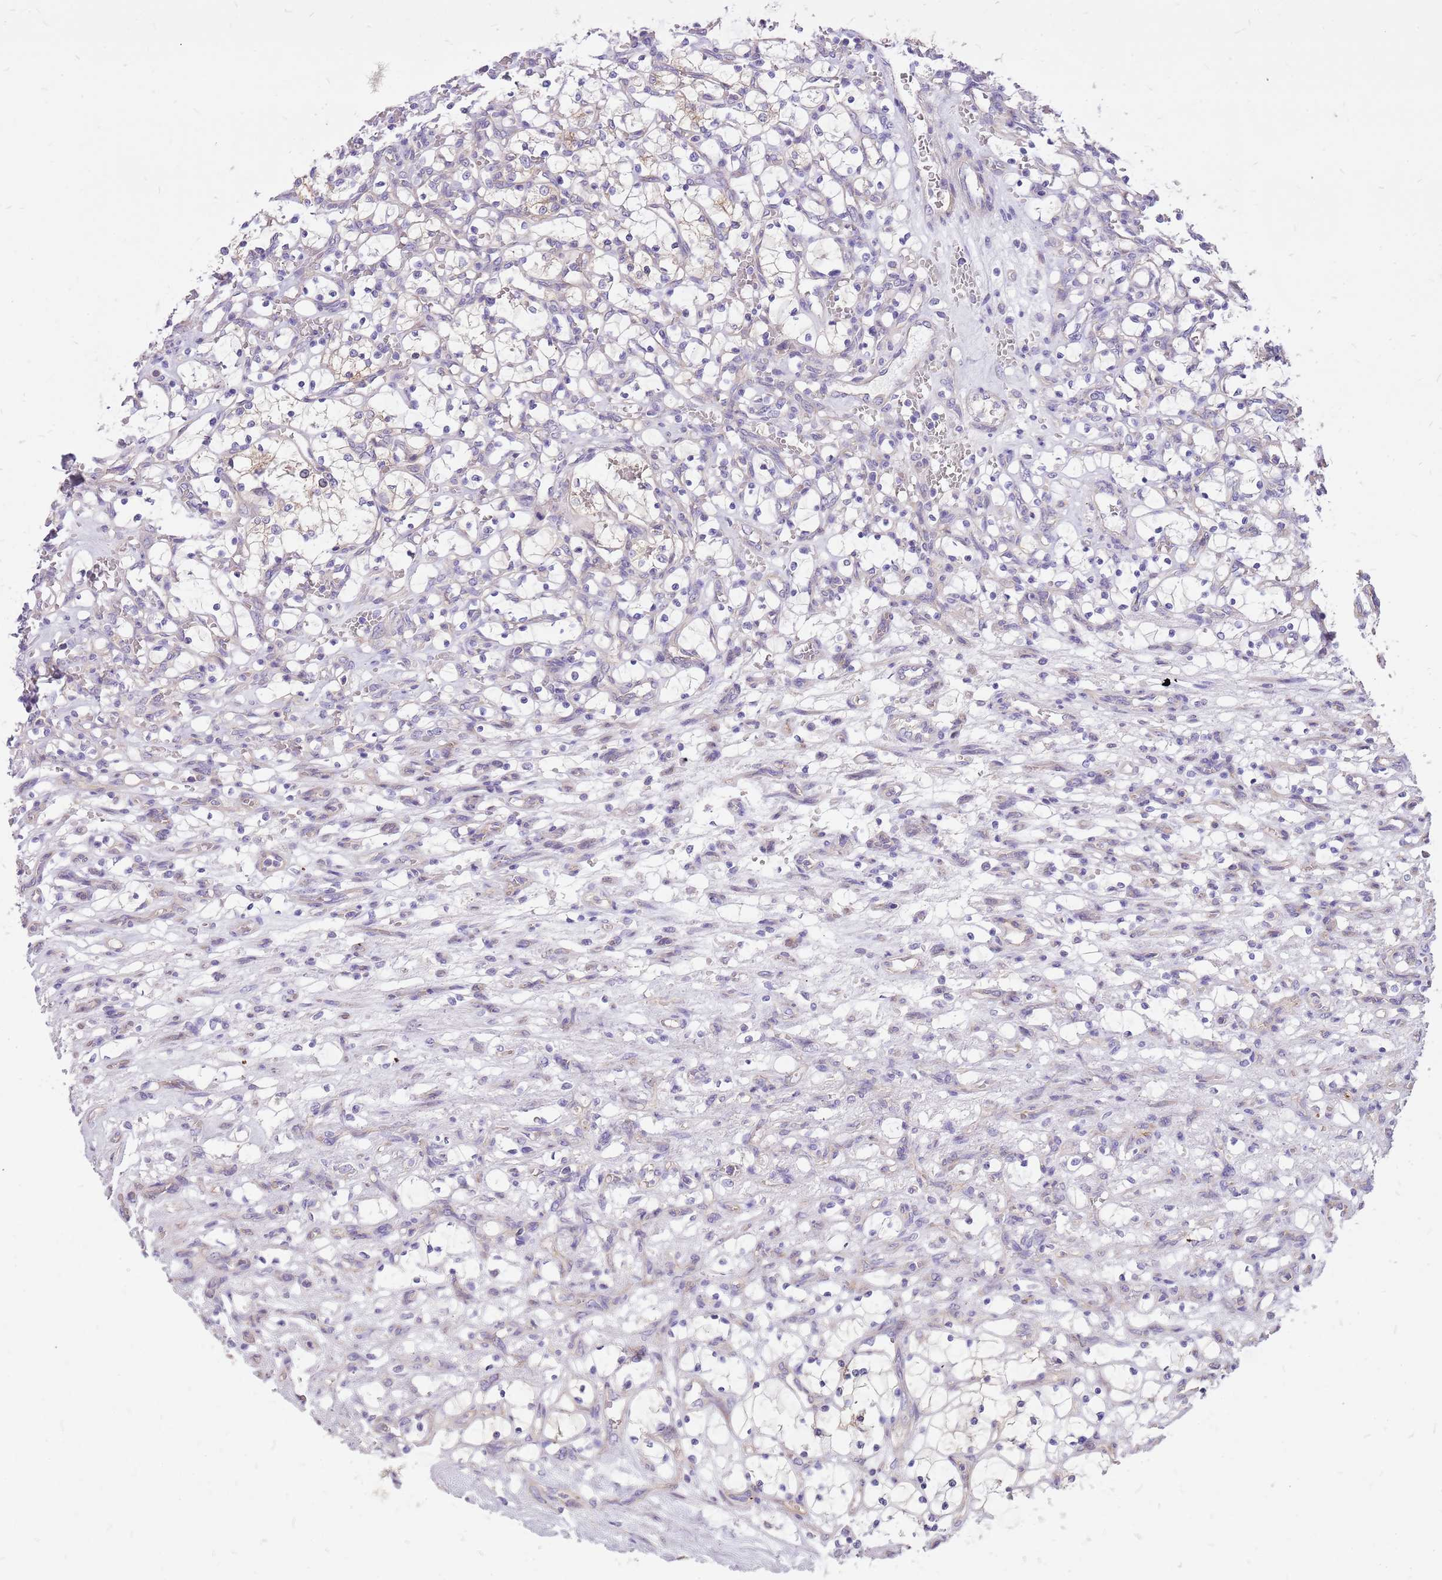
{"staining": {"intensity": "weak", "quantity": "25%-75%", "location": "cytoplasmic/membranous"}, "tissue": "renal cancer", "cell_type": "Tumor cells", "image_type": "cancer", "snomed": [{"axis": "morphology", "description": "Adenocarcinoma, NOS"}, {"axis": "topography", "description": "Kidney"}], "caption": "There is low levels of weak cytoplasmic/membranous positivity in tumor cells of renal cancer, as demonstrated by immunohistochemical staining (brown color).", "gene": "WASHC4", "patient": {"sex": "female", "age": 69}}